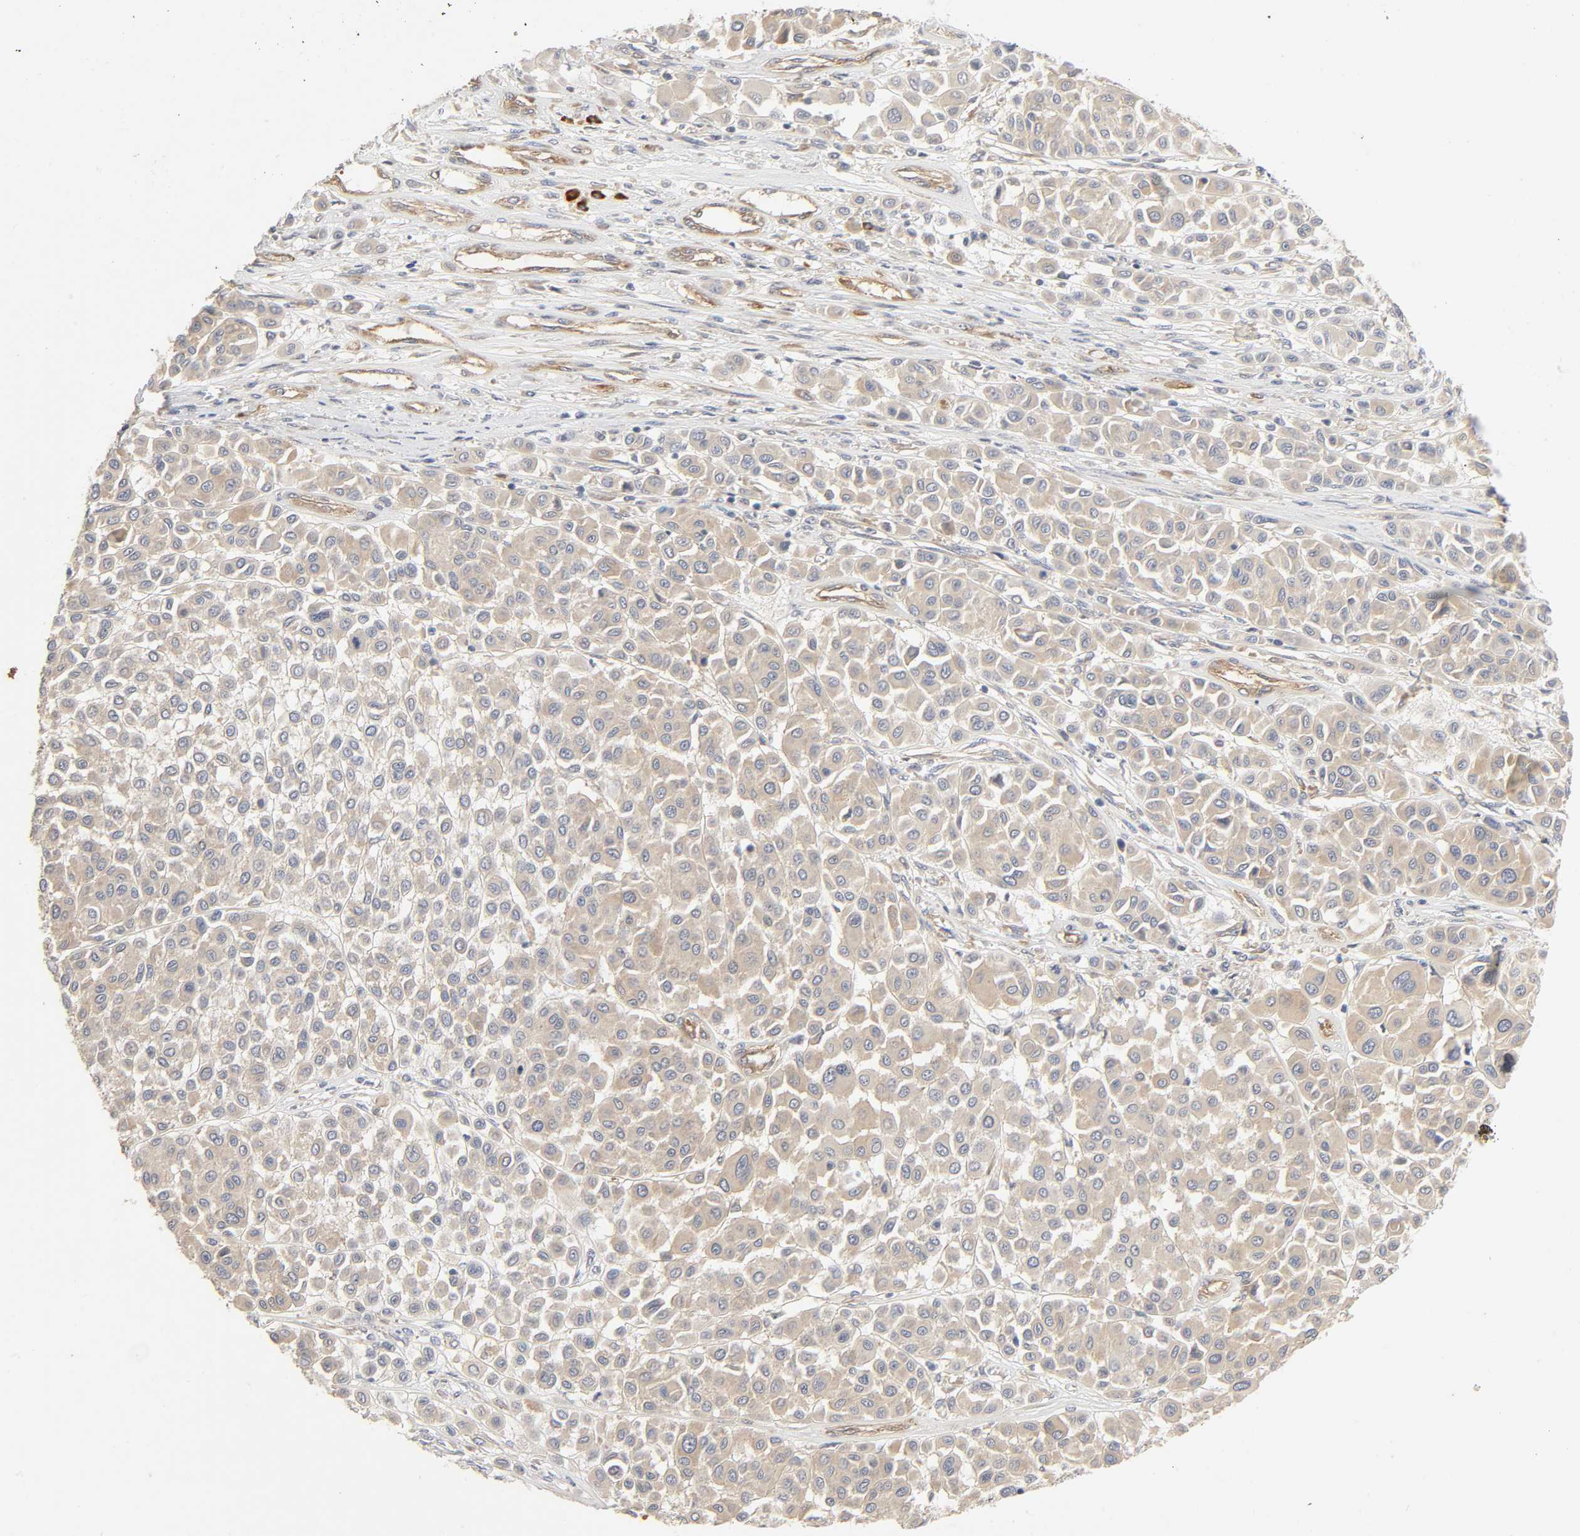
{"staining": {"intensity": "negative", "quantity": "none", "location": "none"}, "tissue": "melanoma", "cell_type": "Tumor cells", "image_type": "cancer", "snomed": [{"axis": "morphology", "description": "Malignant melanoma, Metastatic site"}, {"axis": "topography", "description": "Soft tissue"}], "caption": "Immunohistochemical staining of human malignant melanoma (metastatic site) shows no significant expression in tumor cells.", "gene": "SCHIP1", "patient": {"sex": "male", "age": 41}}